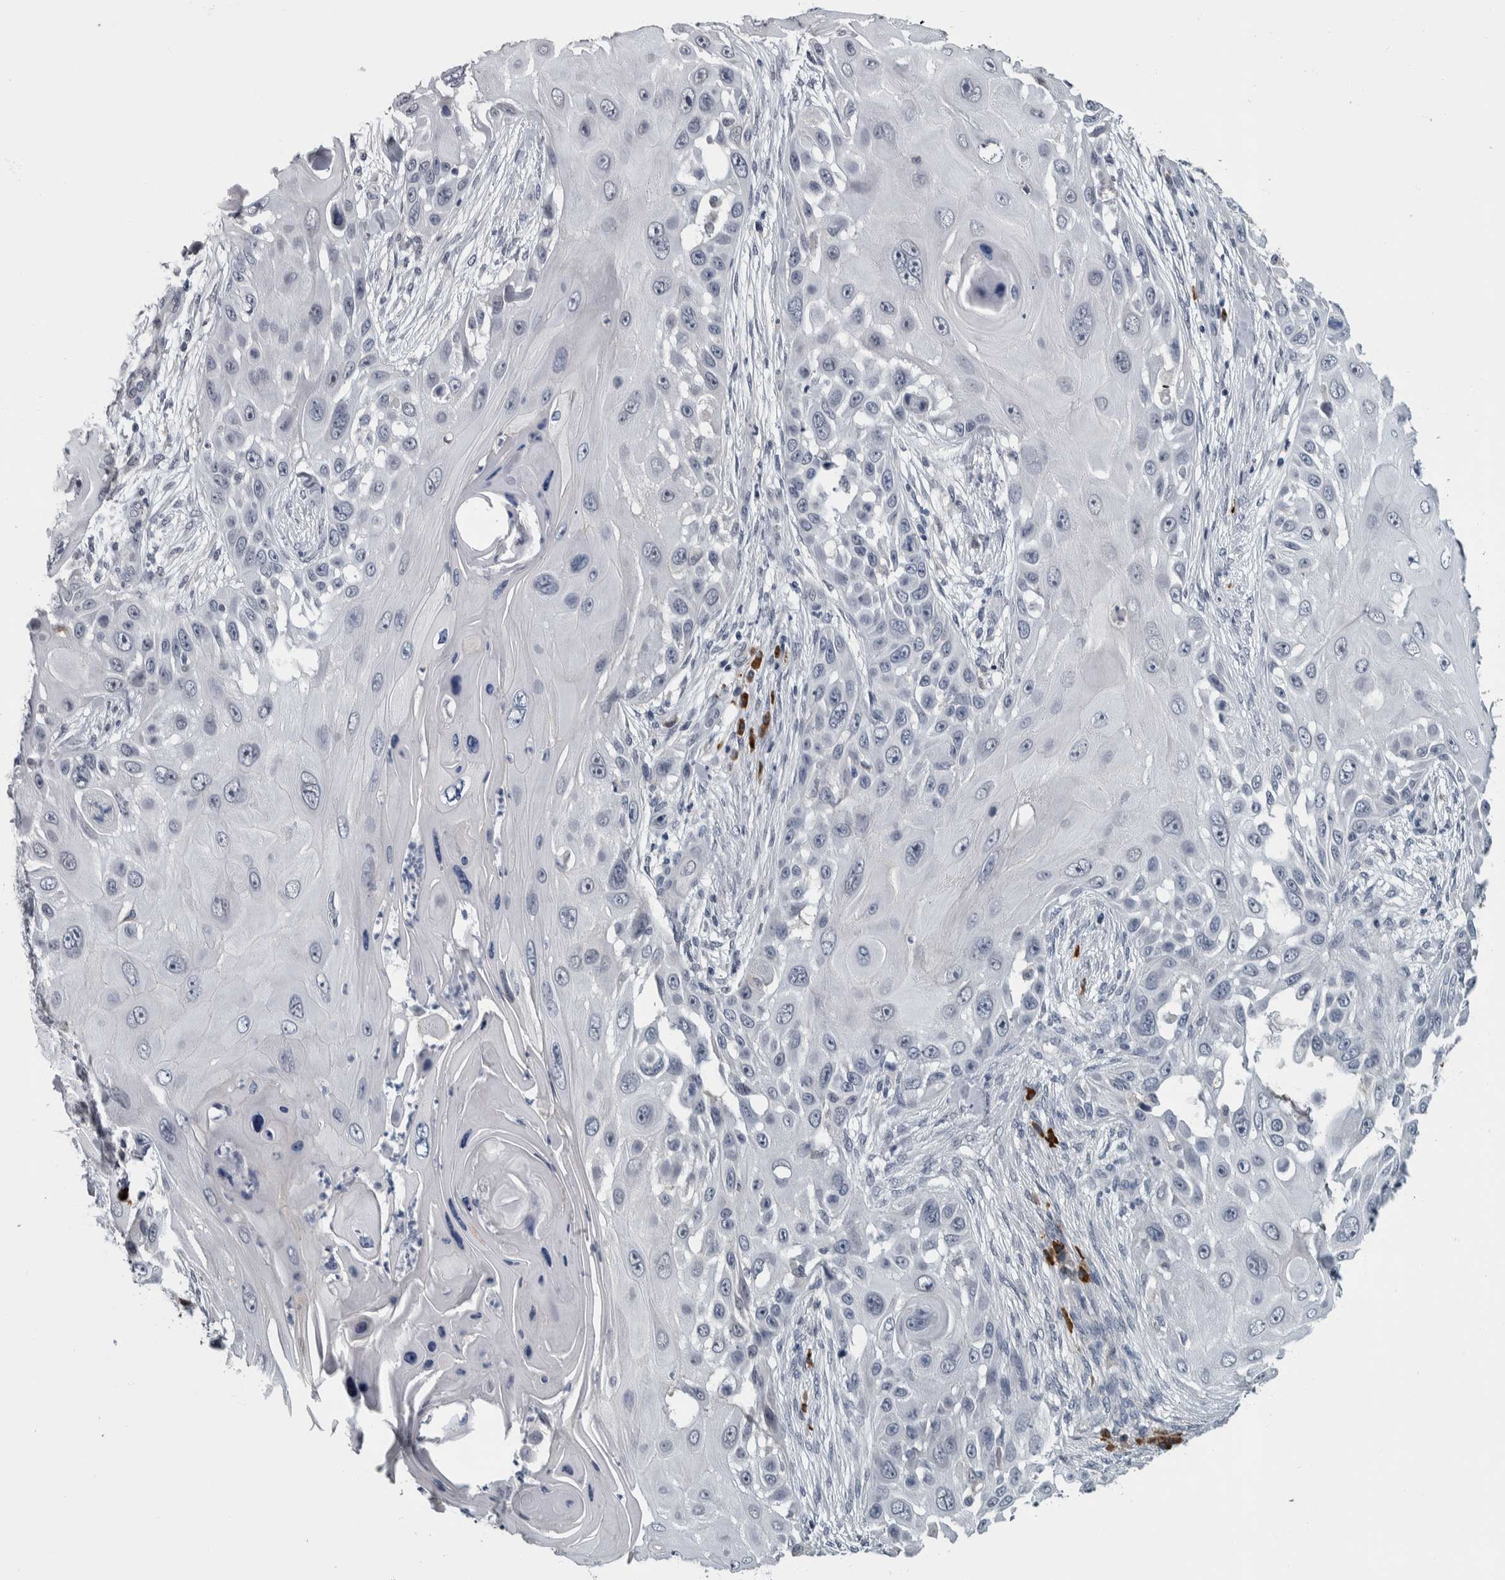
{"staining": {"intensity": "negative", "quantity": "none", "location": "none"}, "tissue": "skin cancer", "cell_type": "Tumor cells", "image_type": "cancer", "snomed": [{"axis": "morphology", "description": "Squamous cell carcinoma, NOS"}, {"axis": "topography", "description": "Skin"}], "caption": "IHC histopathology image of human skin cancer (squamous cell carcinoma) stained for a protein (brown), which shows no expression in tumor cells. The staining is performed using DAB brown chromogen with nuclei counter-stained in using hematoxylin.", "gene": "CAVIN4", "patient": {"sex": "female", "age": 44}}